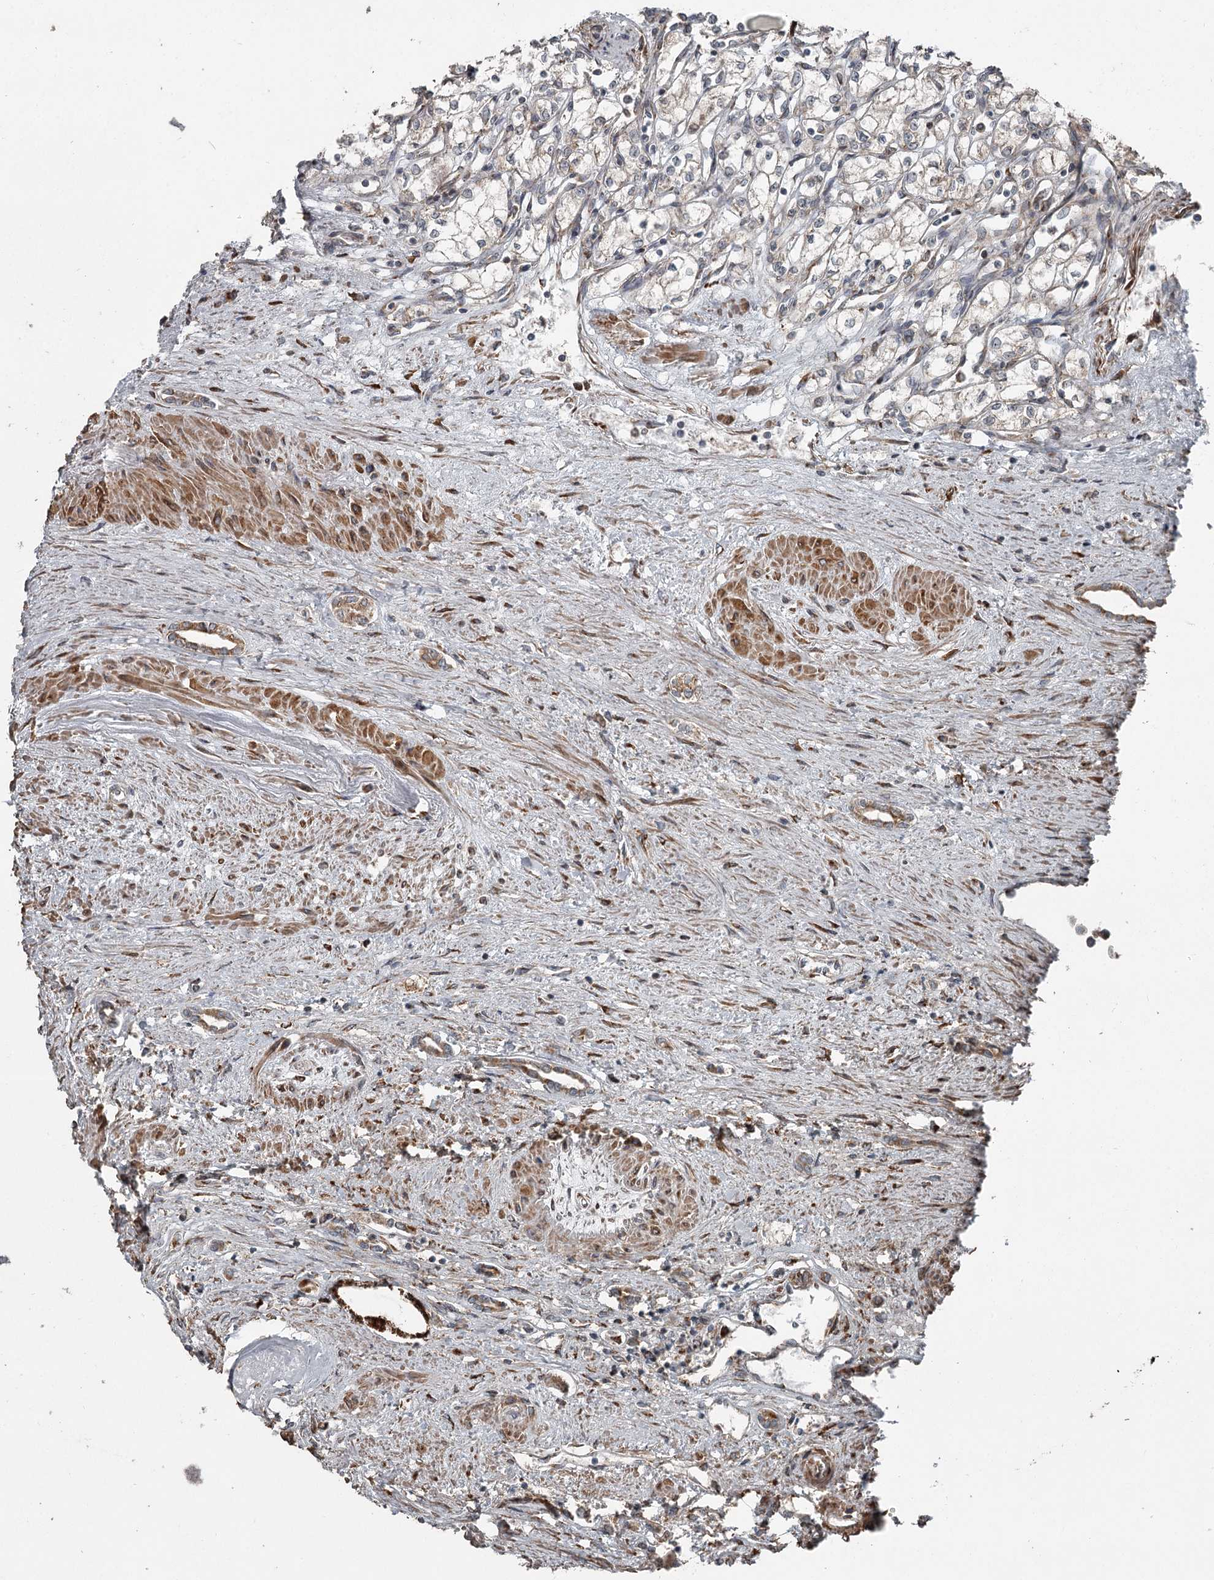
{"staining": {"intensity": "negative", "quantity": "none", "location": "none"}, "tissue": "renal cancer", "cell_type": "Tumor cells", "image_type": "cancer", "snomed": [{"axis": "morphology", "description": "Adenocarcinoma, NOS"}, {"axis": "topography", "description": "Kidney"}], "caption": "Protein analysis of renal cancer shows no significant staining in tumor cells.", "gene": "RASSF8", "patient": {"sex": "male", "age": 59}}